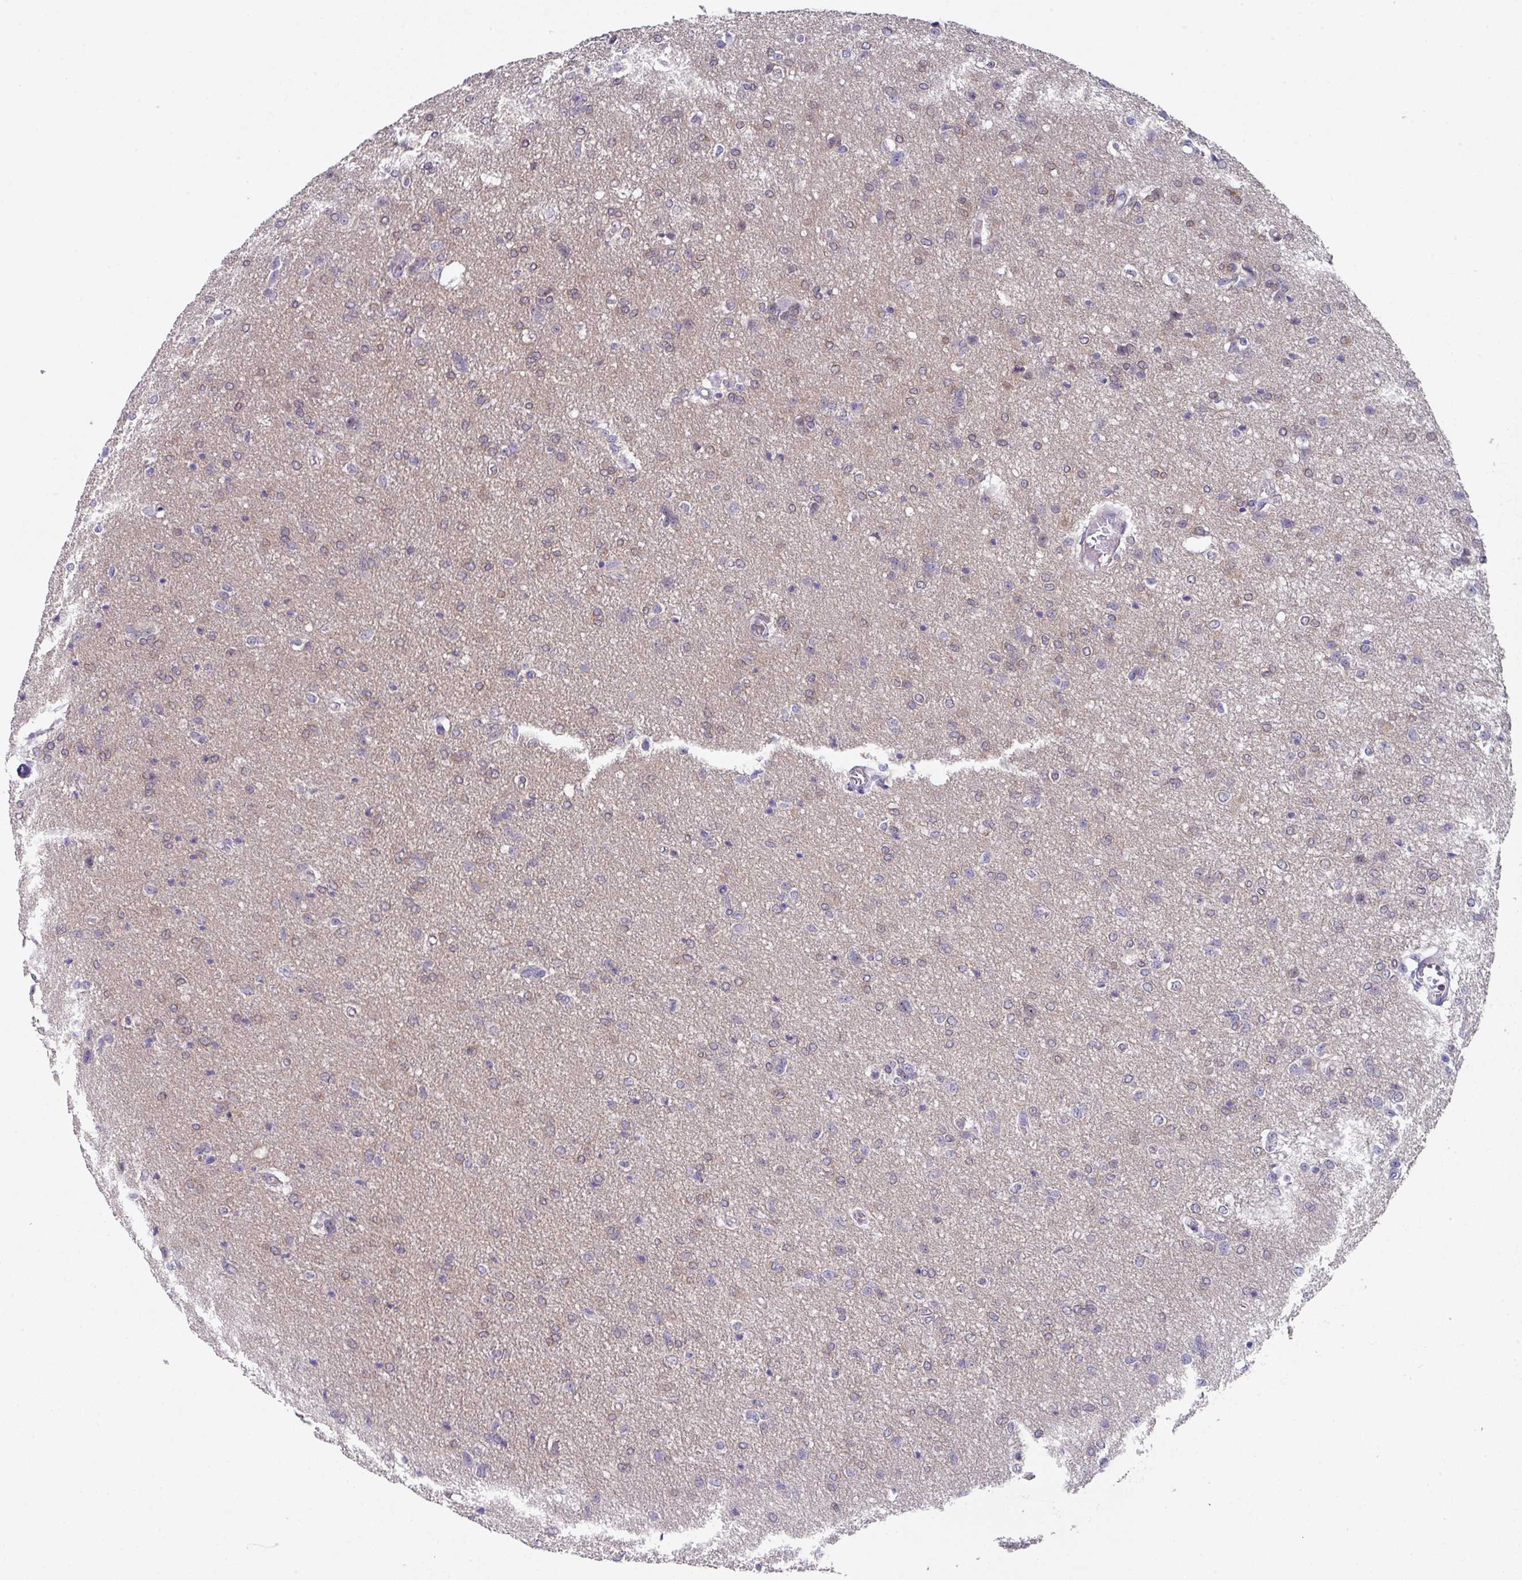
{"staining": {"intensity": "weak", "quantity": "<25%", "location": "cytoplasmic/membranous"}, "tissue": "glioma", "cell_type": "Tumor cells", "image_type": "cancer", "snomed": [{"axis": "morphology", "description": "Glioma, malignant, Low grade"}, {"axis": "topography", "description": "Brain"}], "caption": "Immunohistochemical staining of malignant glioma (low-grade) shows no significant expression in tumor cells.", "gene": "DCAF12L2", "patient": {"sex": "male", "age": 26}}